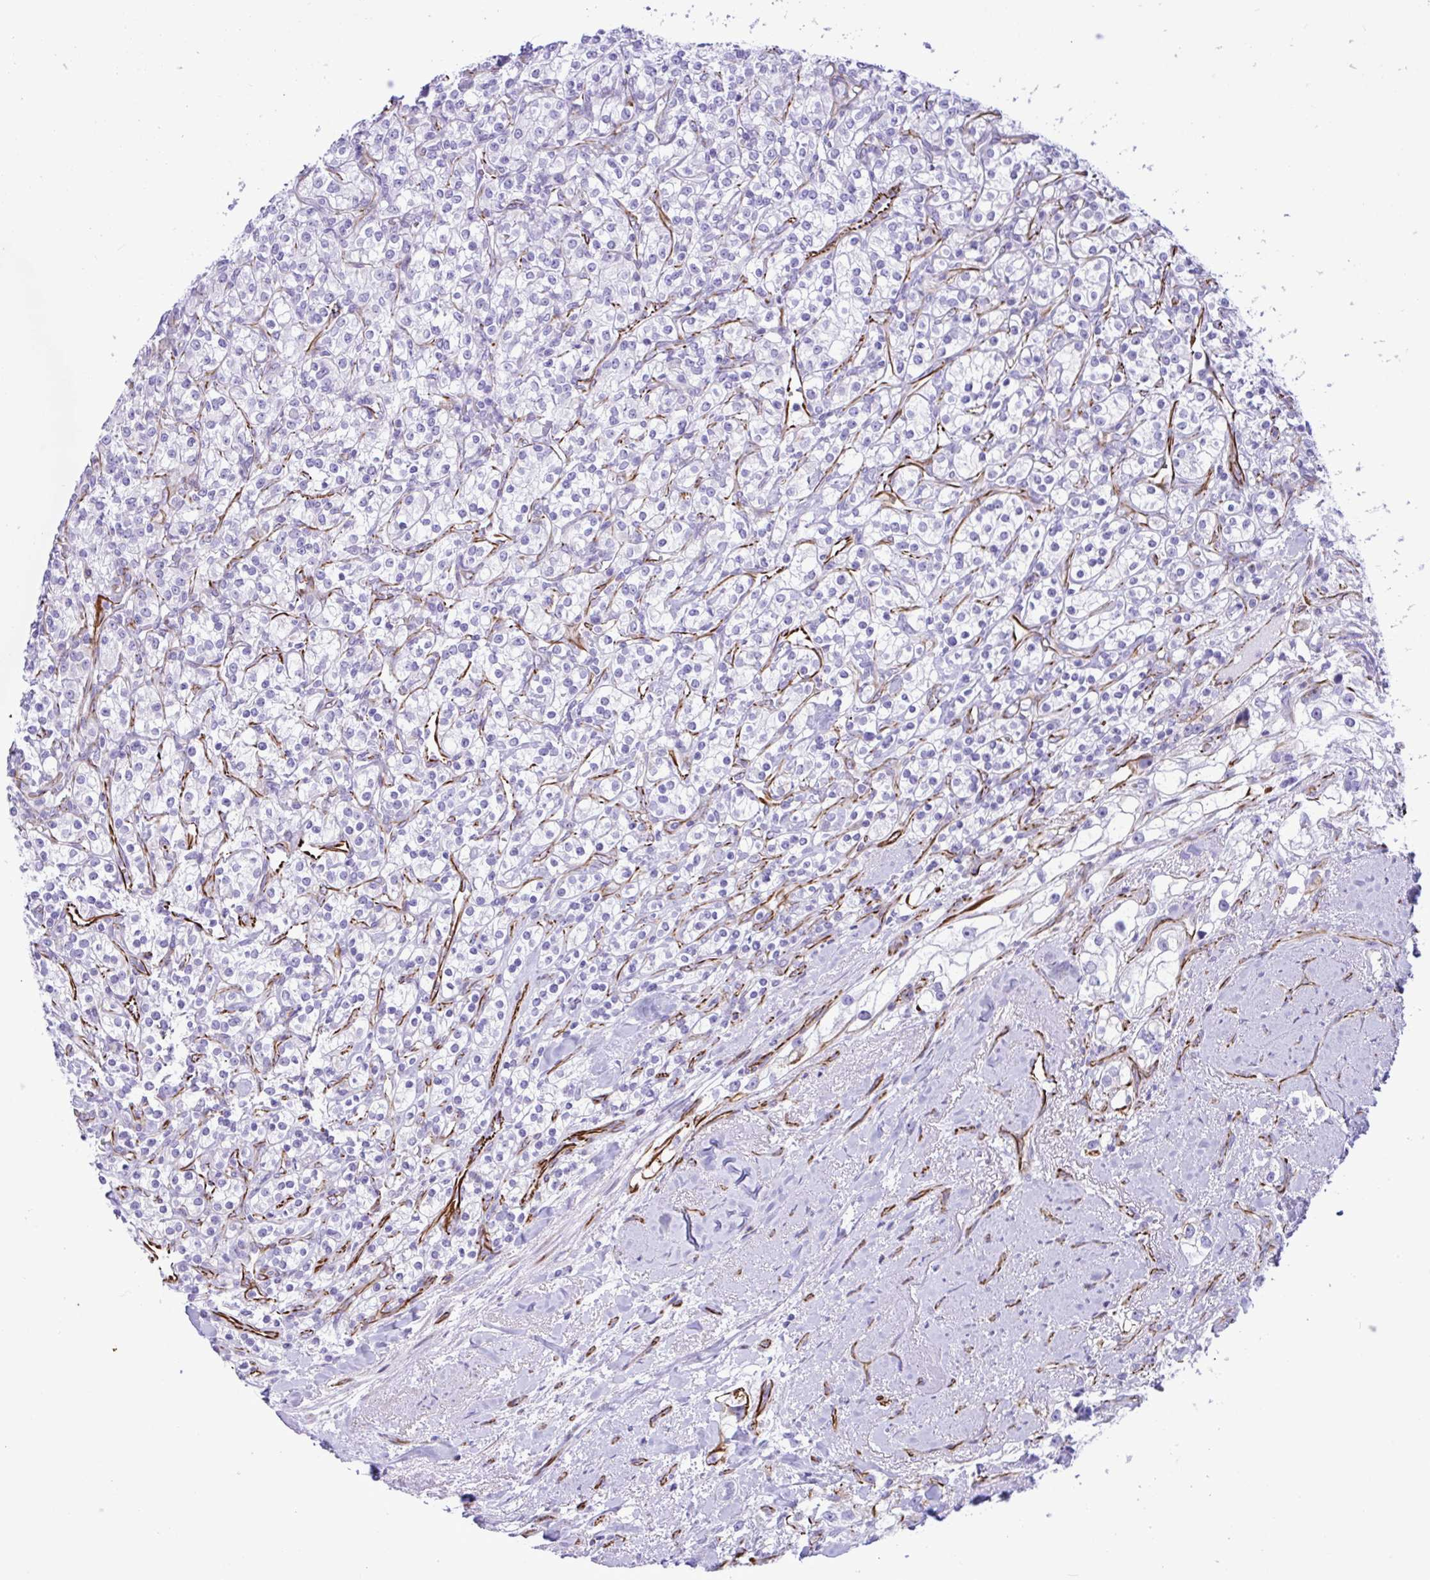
{"staining": {"intensity": "negative", "quantity": "none", "location": "none"}, "tissue": "renal cancer", "cell_type": "Tumor cells", "image_type": "cancer", "snomed": [{"axis": "morphology", "description": "Adenocarcinoma, NOS"}, {"axis": "topography", "description": "Kidney"}], "caption": "Adenocarcinoma (renal) was stained to show a protein in brown. There is no significant expression in tumor cells.", "gene": "SMAD5", "patient": {"sex": "male", "age": 77}}